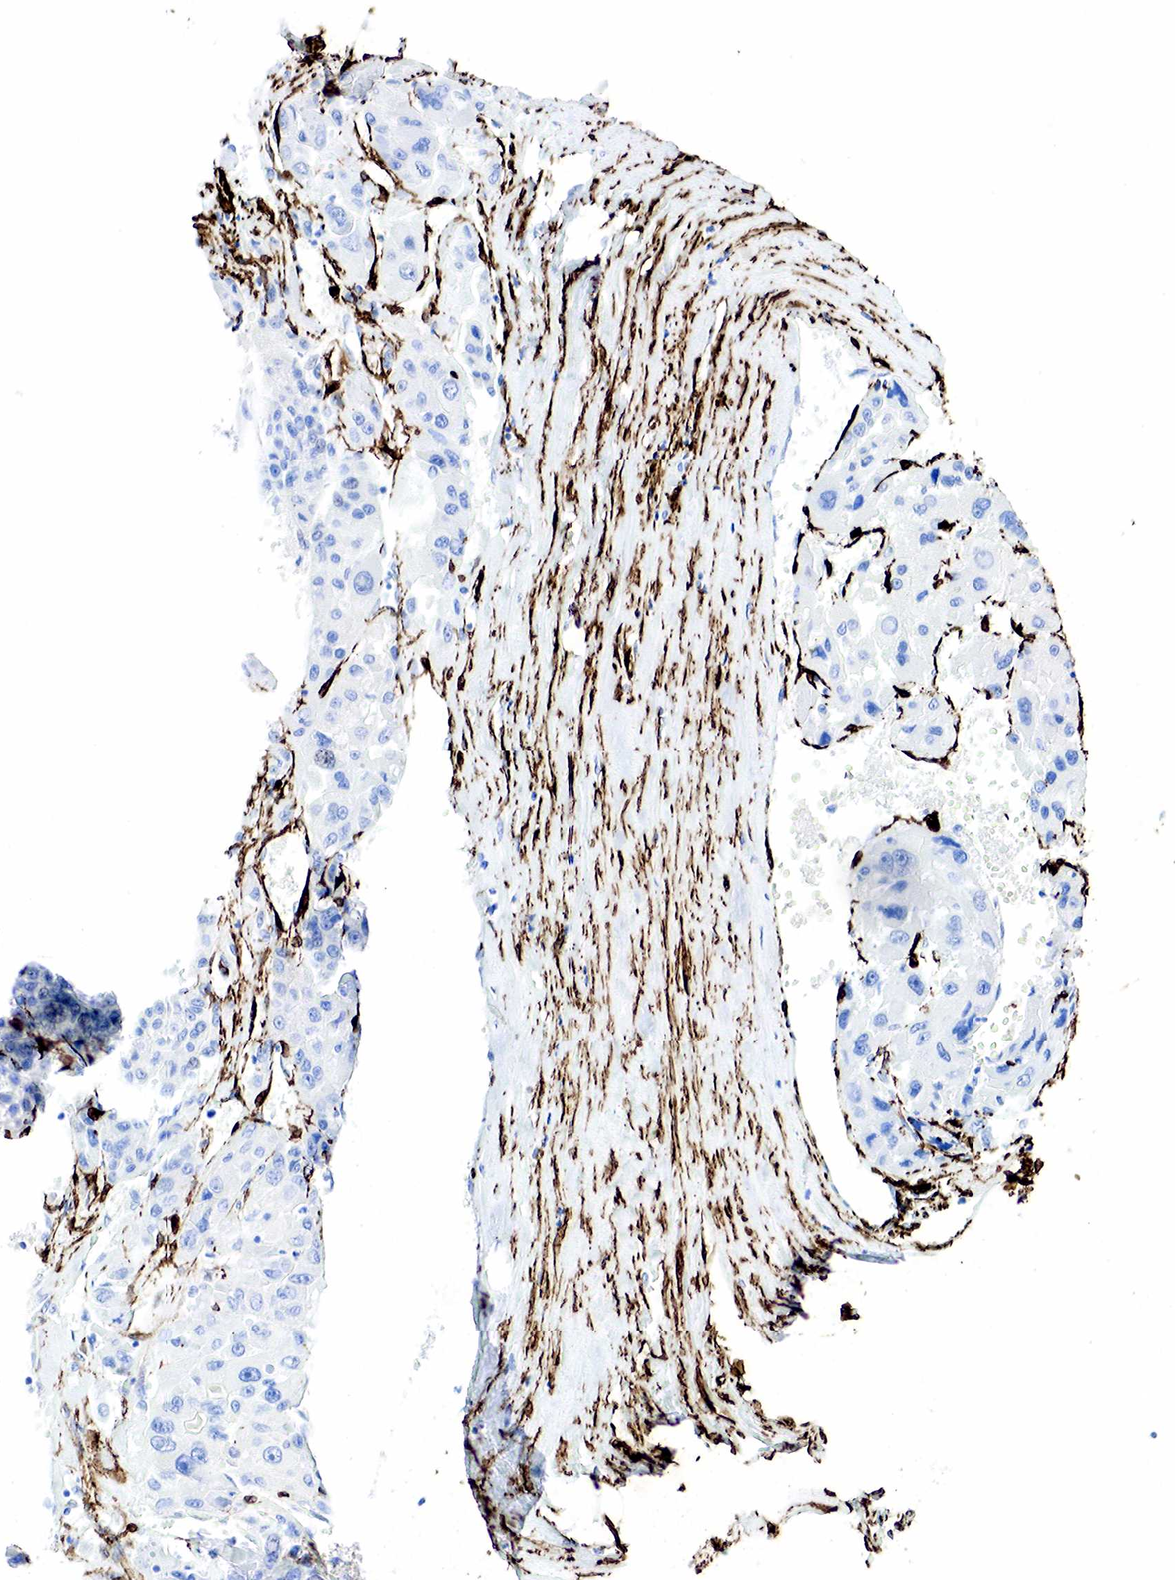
{"staining": {"intensity": "negative", "quantity": "none", "location": "none"}, "tissue": "liver cancer", "cell_type": "Tumor cells", "image_type": "cancer", "snomed": [{"axis": "morphology", "description": "Carcinoma, Hepatocellular, NOS"}, {"axis": "topography", "description": "Liver"}], "caption": "Tumor cells show no significant protein positivity in liver cancer (hepatocellular carcinoma). (DAB immunohistochemistry visualized using brightfield microscopy, high magnification).", "gene": "ACTA2", "patient": {"sex": "male", "age": 64}}